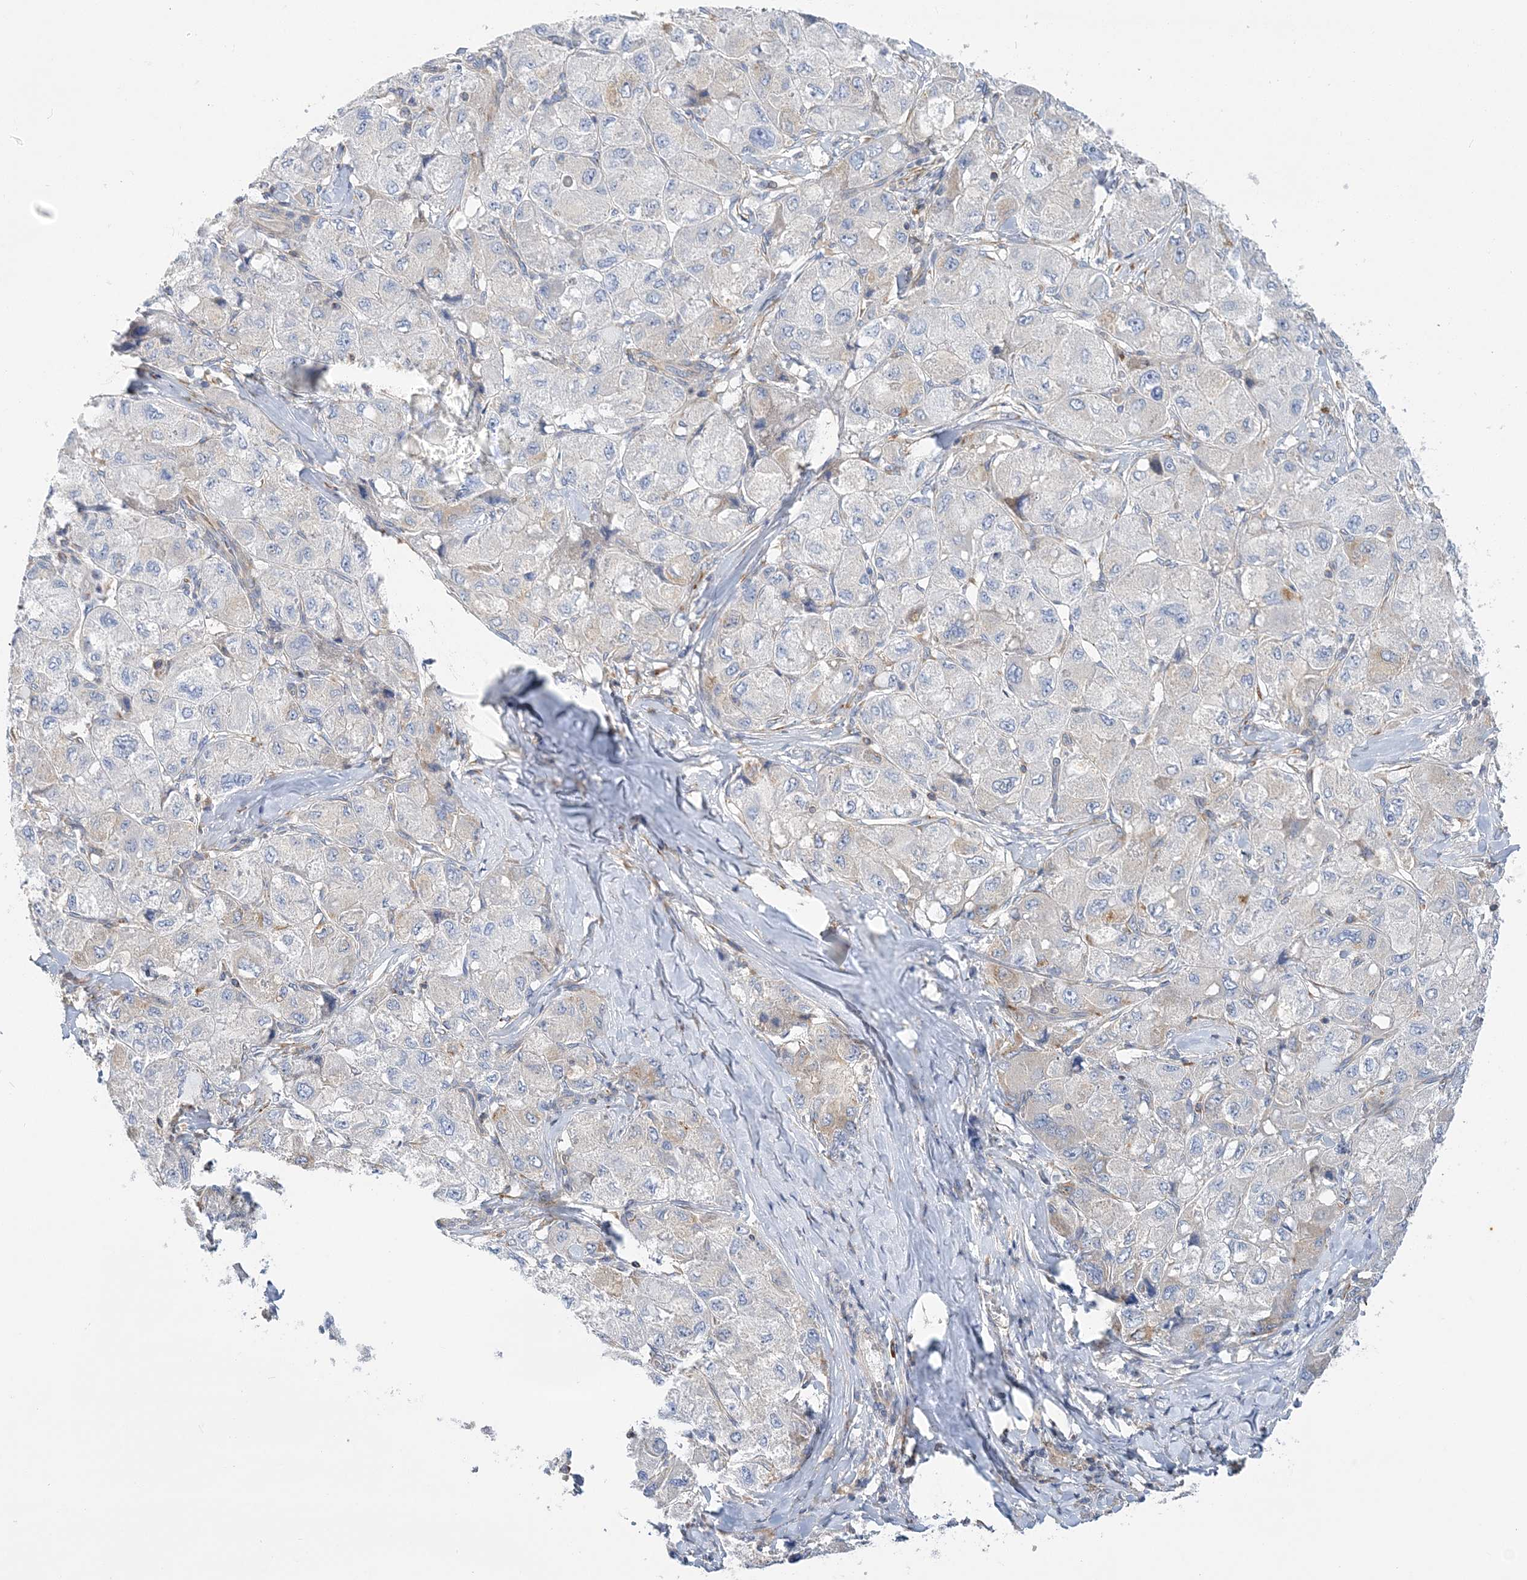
{"staining": {"intensity": "weak", "quantity": "25%-75%", "location": "cytoplasmic/membranous"}, "tissue": "liver cancer", "cell_type": "Tumor cells", "image_type": "cancer", "snomed": [{"axis": "morphology", "description": "Carcinoma, Hepatocellular, NOS"}, {"axis": "topography", "description": "Liver"}], "caption": "This micrograph demonstrates immunohistochemistry staining of human liver hepatocellular carcinoma, with low weak cytoplasmic/membranous positivity in about 25%-75% of tumor cells.", "gene": "FAM114A2", "patient": {"sex": "male", "age": 80}}